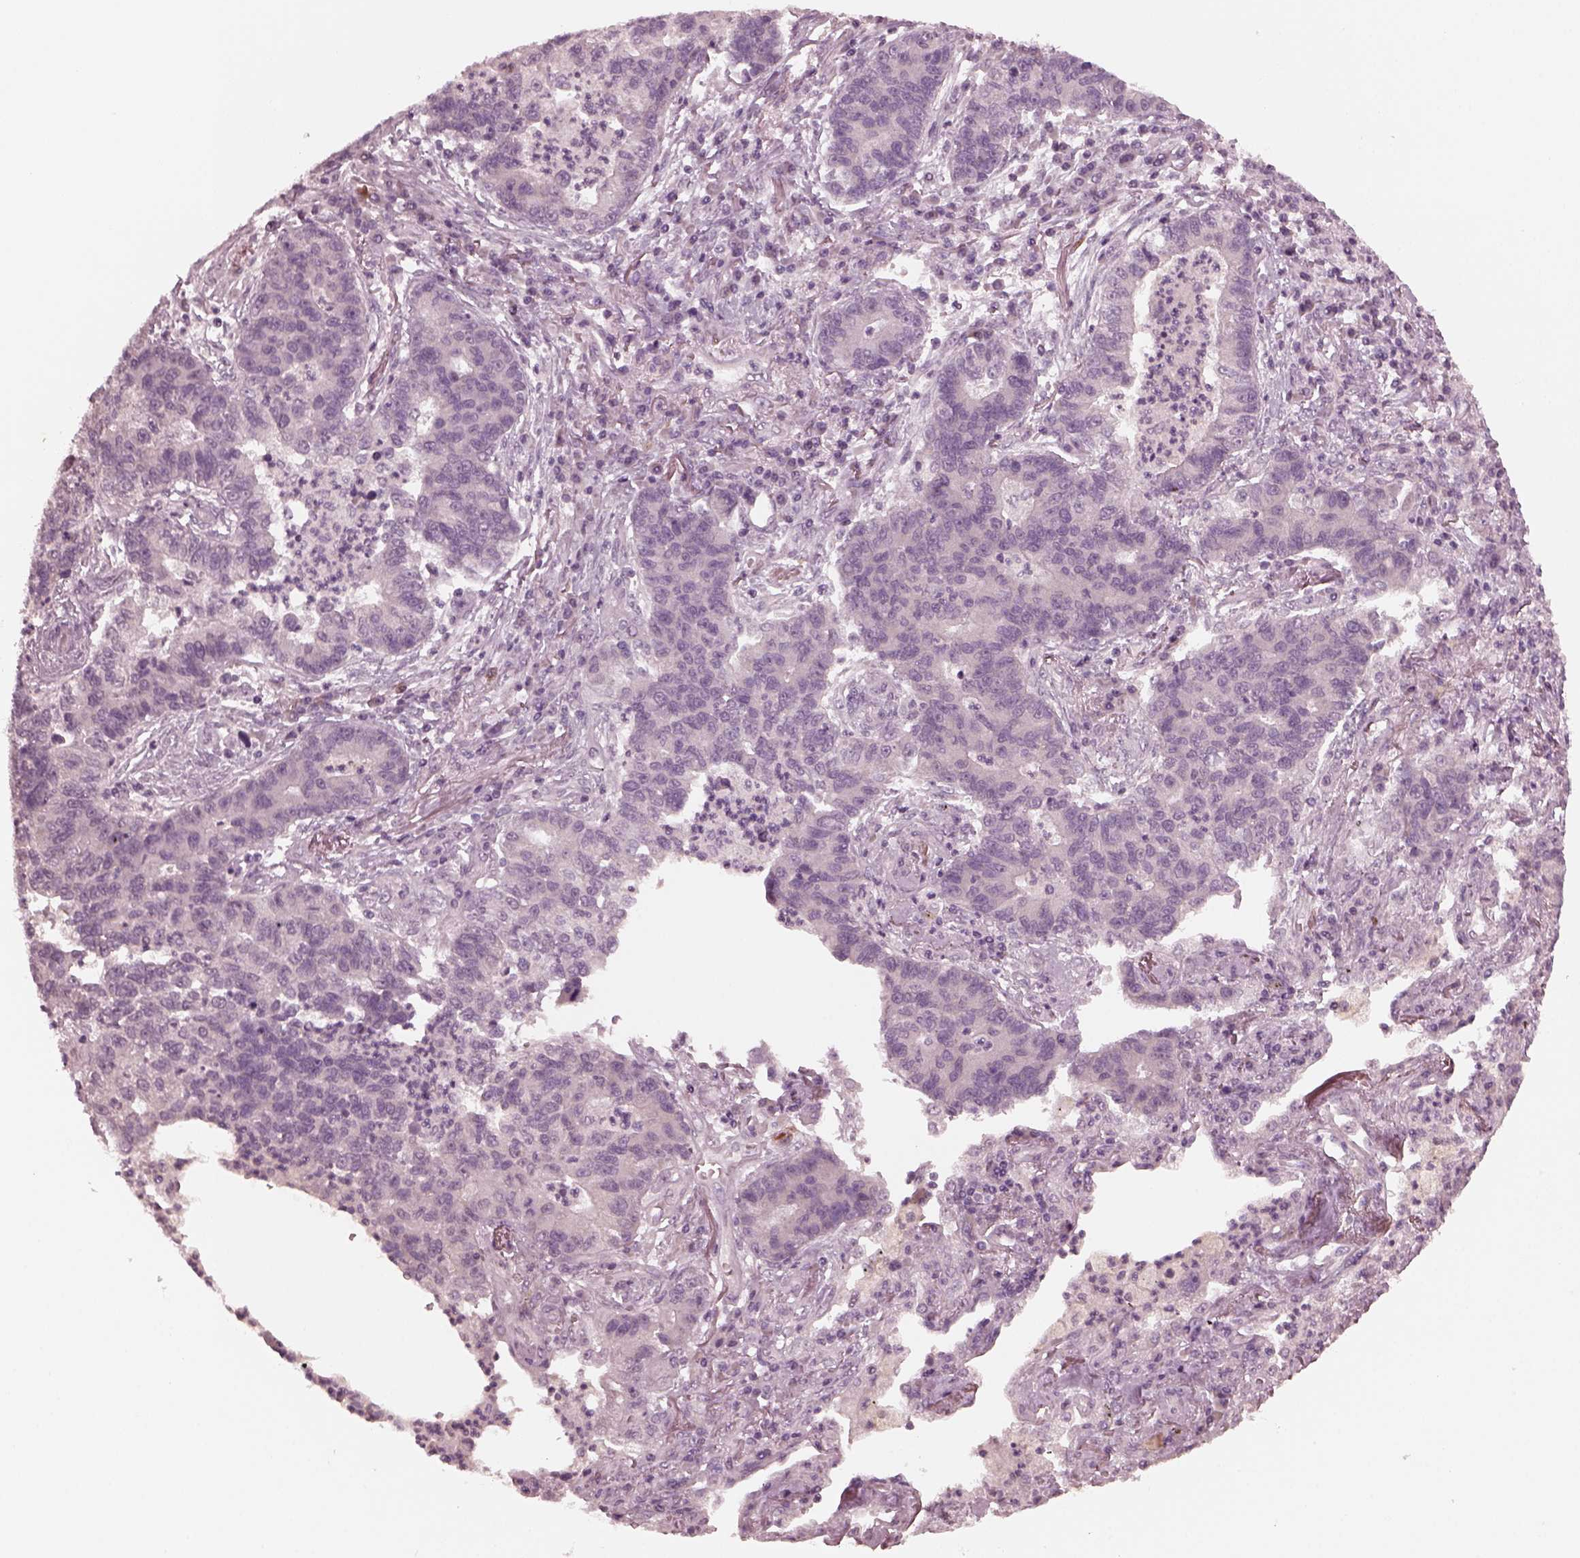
{"staining": {"intensity": "negative", "quantity": "none", "location": "none"}, "tissue": "lung cancer", "cell_type": "Tumor cells", "image_type": "cancer", "snomed": [{"axis": "morphology", "description": "Adenocarcinoma, NOS"}, {"axis": "topography", "description": "Lung"}], "caption": "Protein analysis of adenocarcinoma (lung) shows no significant positivity in tumor cells. (DAB (3,3'-diaminobenzidine) immunohistochemistry with hematoxylin counter stain).", "gene": "RGS7", "patient": {"sex": "female", "age": 57}}